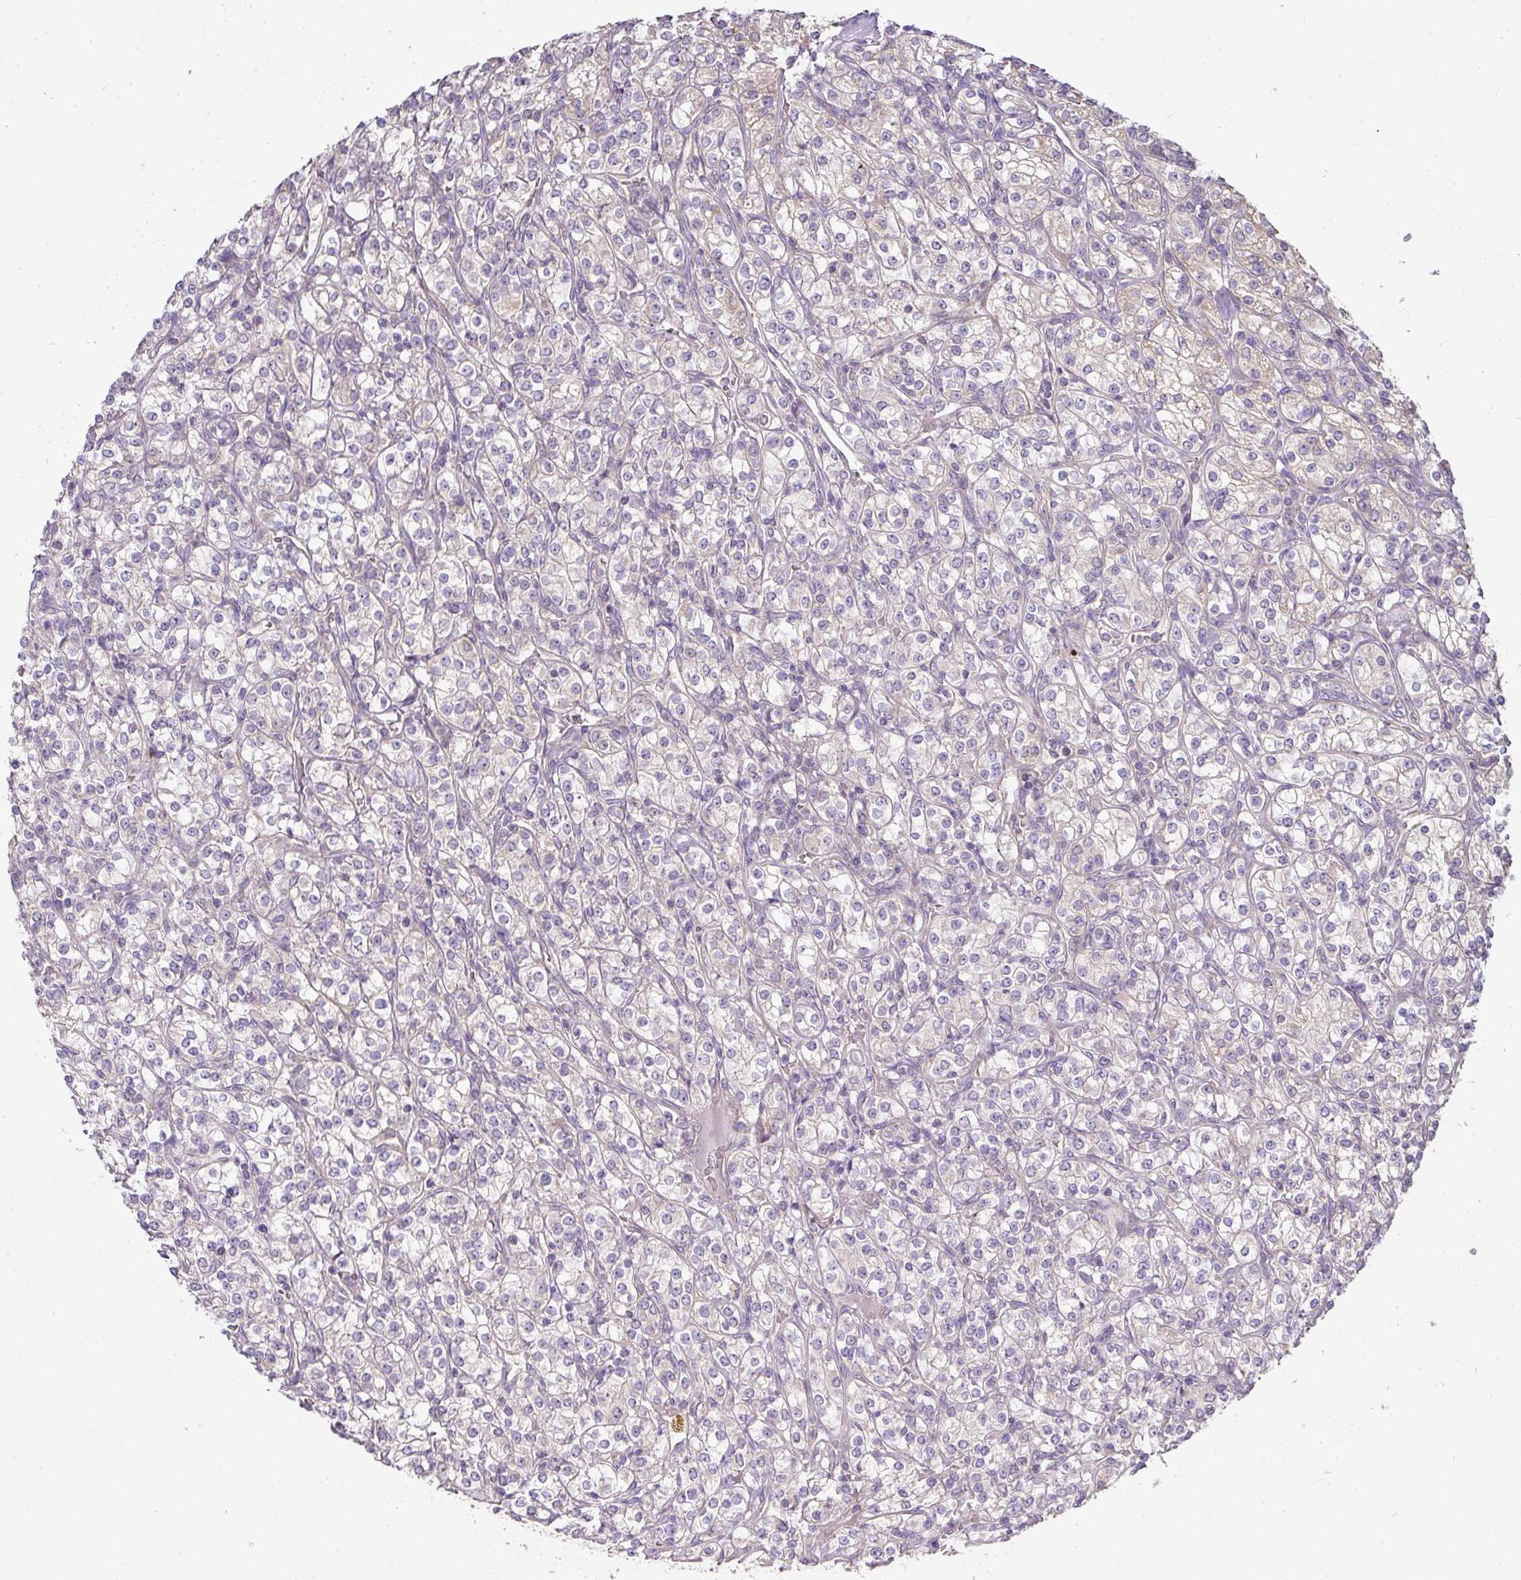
{"staining": {"intensity": "weak", "quantity": "<25%", "location": "cytoplasmic/membranous"}, "tissue": "renal cancer", "cell_type": "Tumor cells", "image_type": "cancer", "snomed": [{"axis": "morphology", "description": "Adenocarcinoma, NOS"}, {"axis": "topography", "description": "Kidney"}], "caption": "This histopathology image is of renal adenocarcinoma stained with immunohistochemistry (IHC) to label a protein in brown with the nuclei are counter-stained blue. There is no positivity in tumor cells.", "gene": "STK35", "patient": {"sex": "male", "age": 77}}